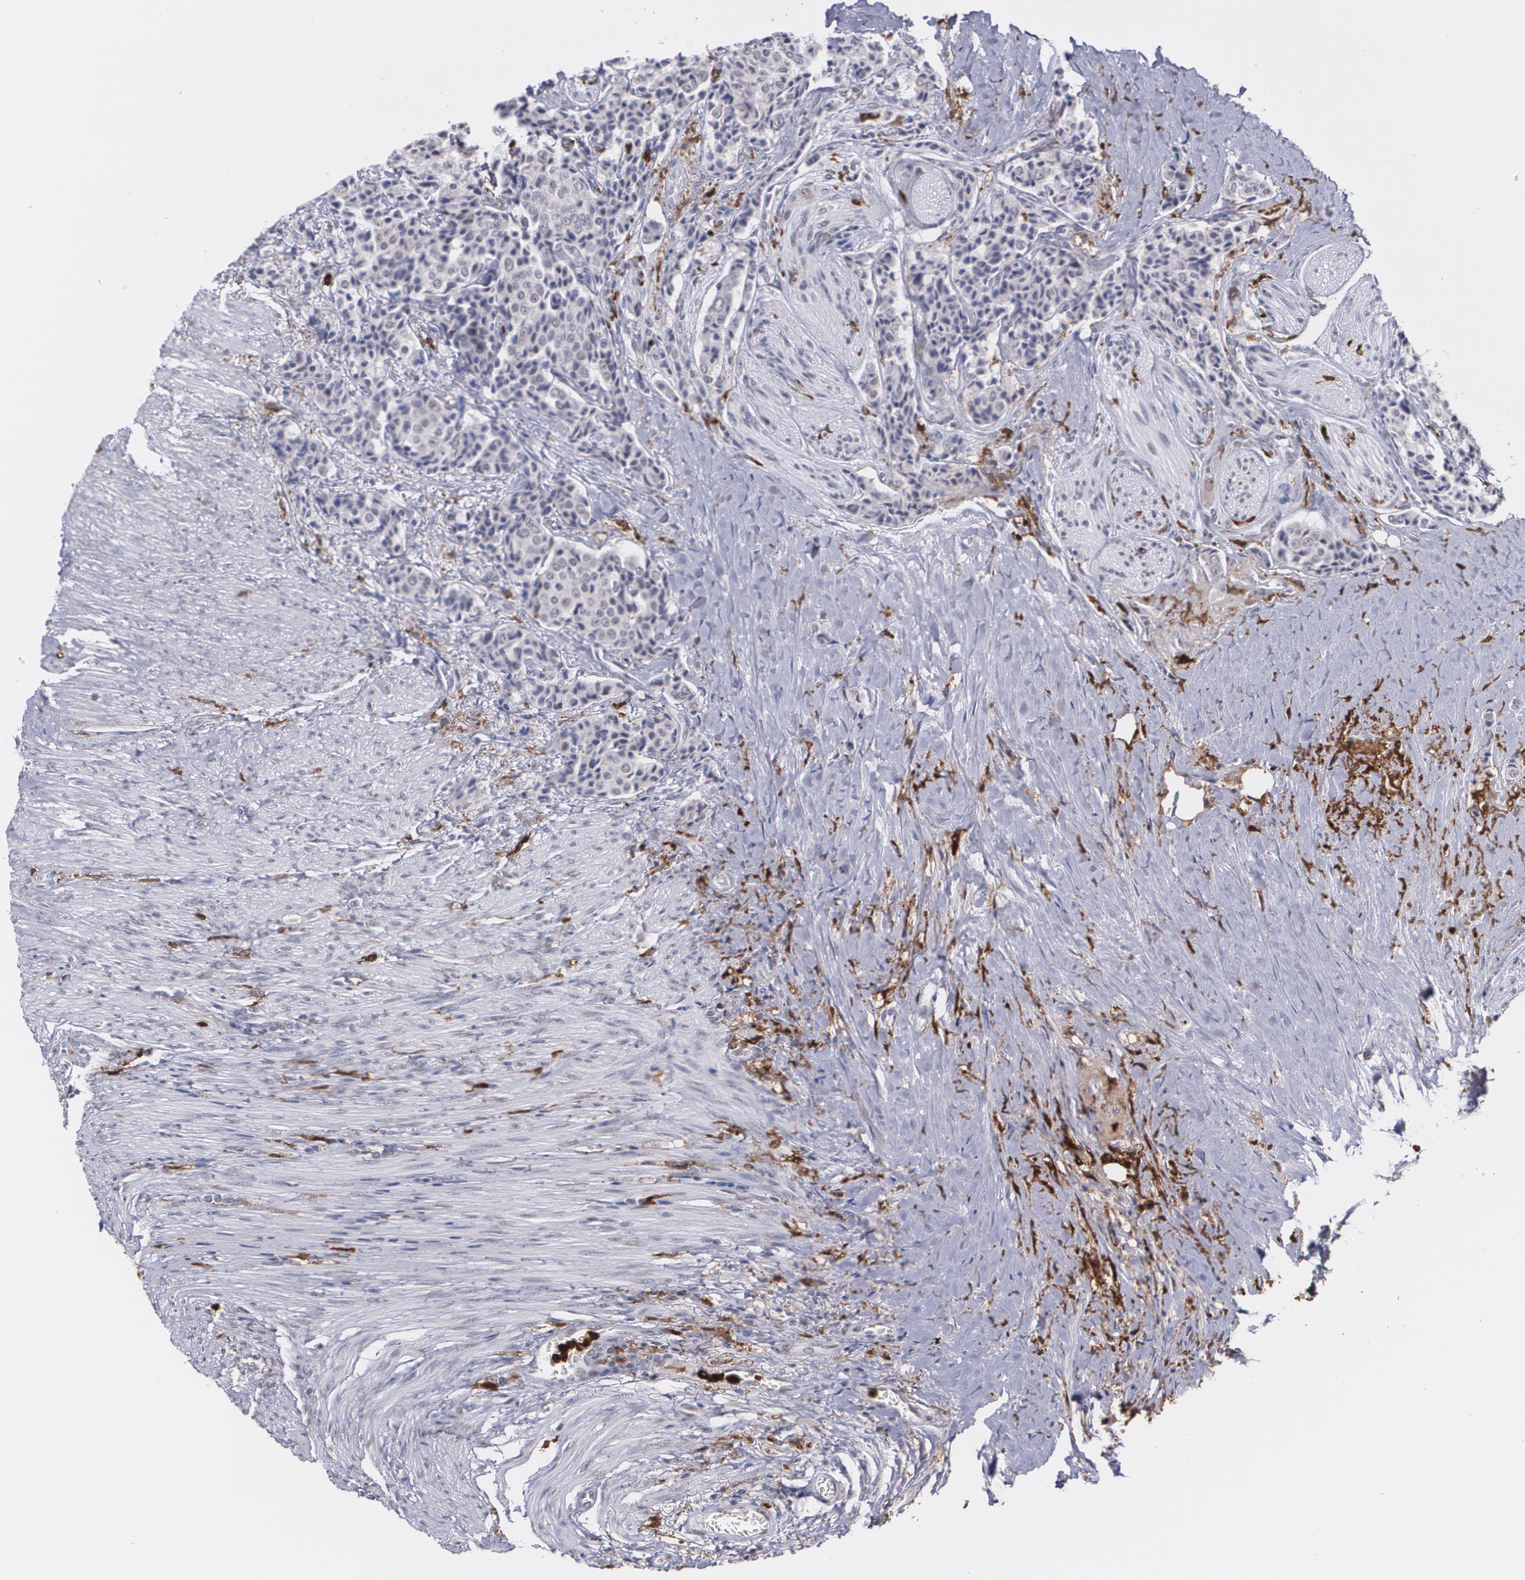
{"staining": {"intensity": "negative", "quantity": "none", "location": "none"}, "tissue": "carcinoid", "cell_type": "Tumor cells", "image_type": "cancer", "snomed": [{"axis": "morphology", "description": "Carcinoid, malignant, NOS"}, {"axis": "topography", "description": "Colon"}], "caption": "High magnification brightfield microscopy of carcinoid (malignant) stained with DAB (3,3'-diaminobenzidine) (brown) and counterstained with hematoxylin (blue): tumor cells show no significant positivity.", "gene": "NCF2", "patient": {"sex": "female", "age": 61}}